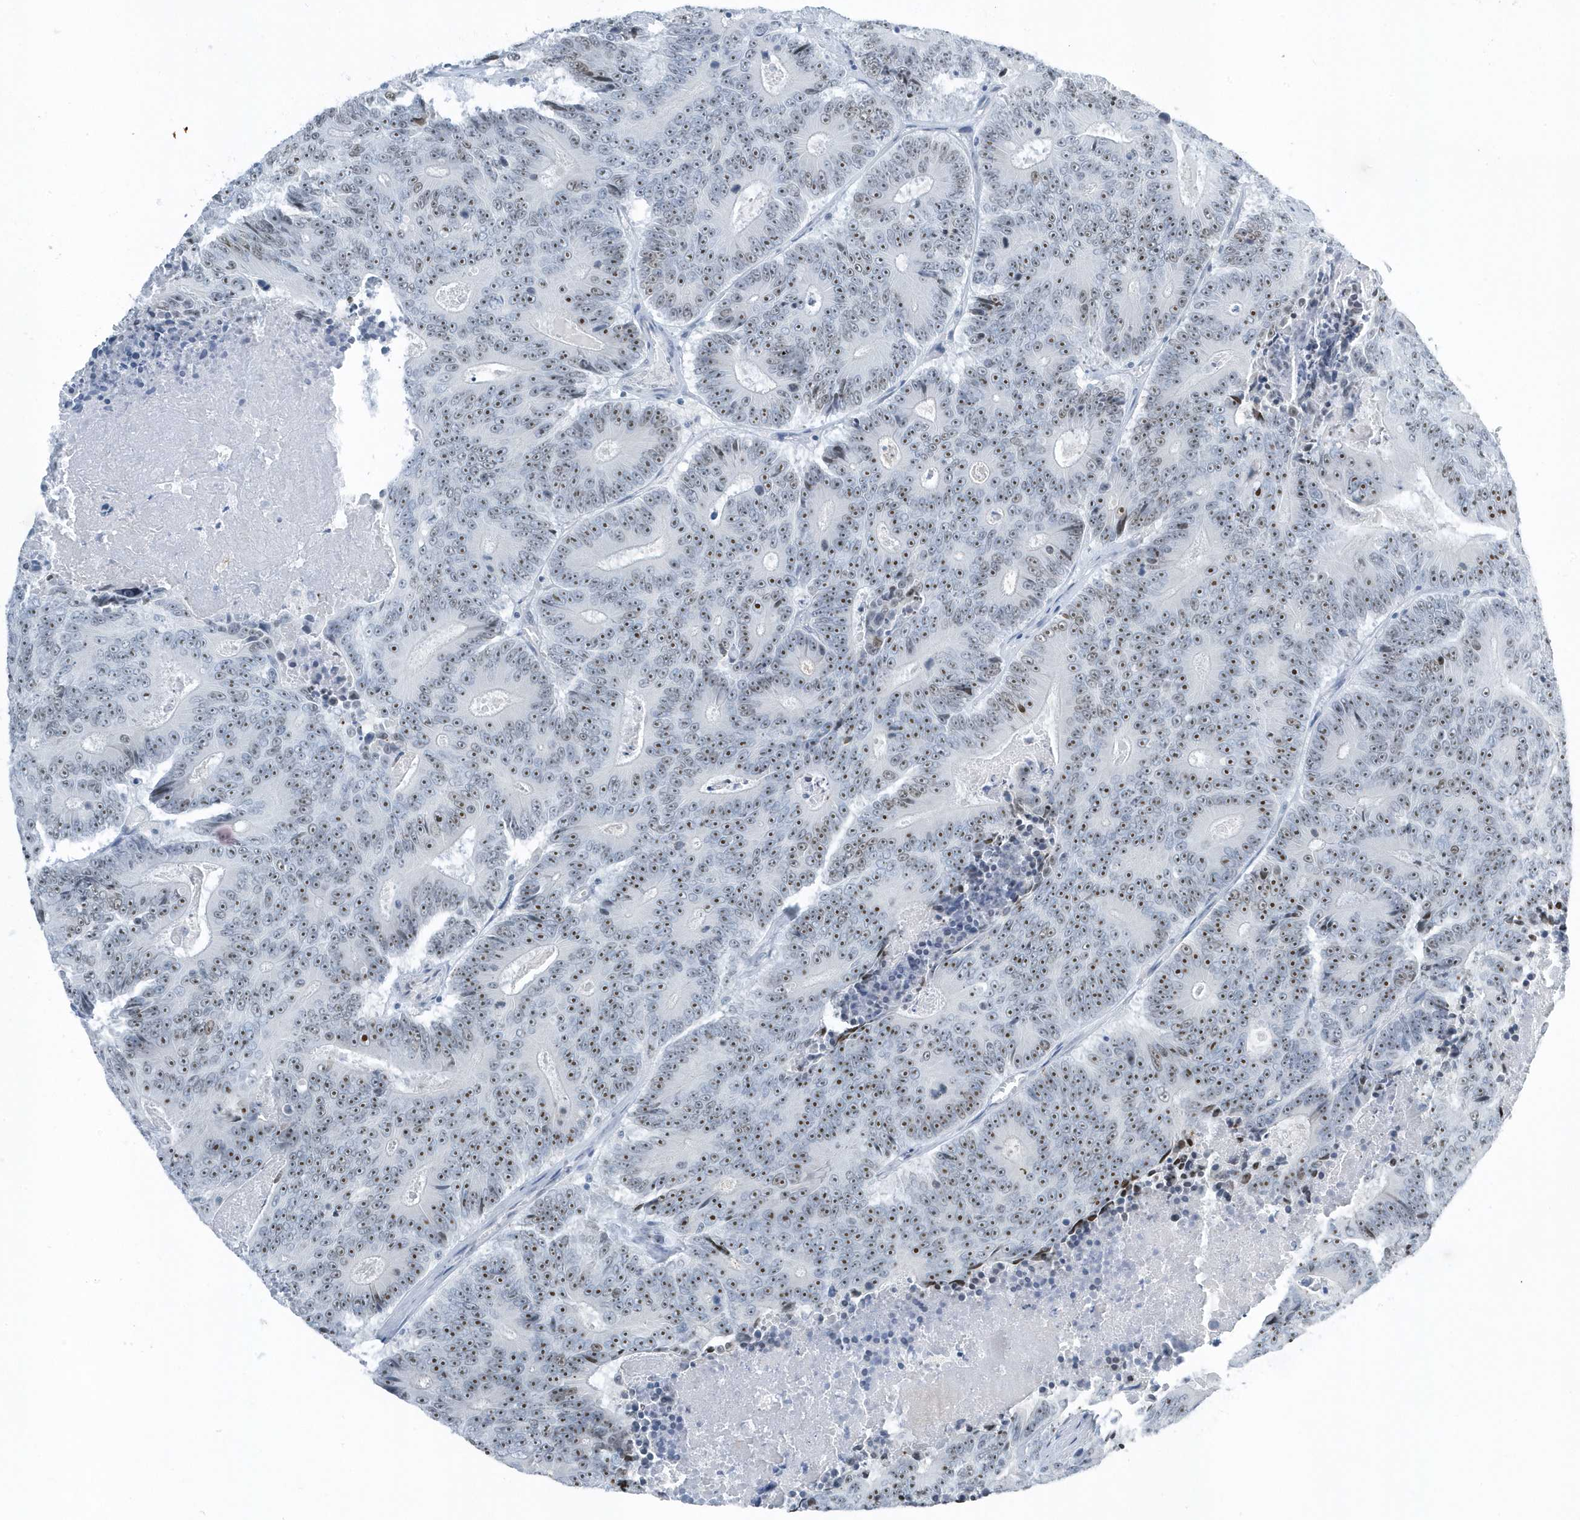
{"staining": {"intensity": "moderate", "quantity": "25%-75%", "location": "nuclear"}, "tissue": "colorectal cancer", "cell_type": "Tumor cells", "image_type": "cancer", "snomed": [{"axis": "morphology", "description": "Adenocarcinoma, NOS"}, {"axis": "topography", "description": "Colon"}], "caption": "Tumor cells reveal moderate nuclear positivity in approximately 25%-75% of cells in colorectal adenocarcinoma.", "gene": "RPF2", "patient": {"sex": "male", "age": 83}}